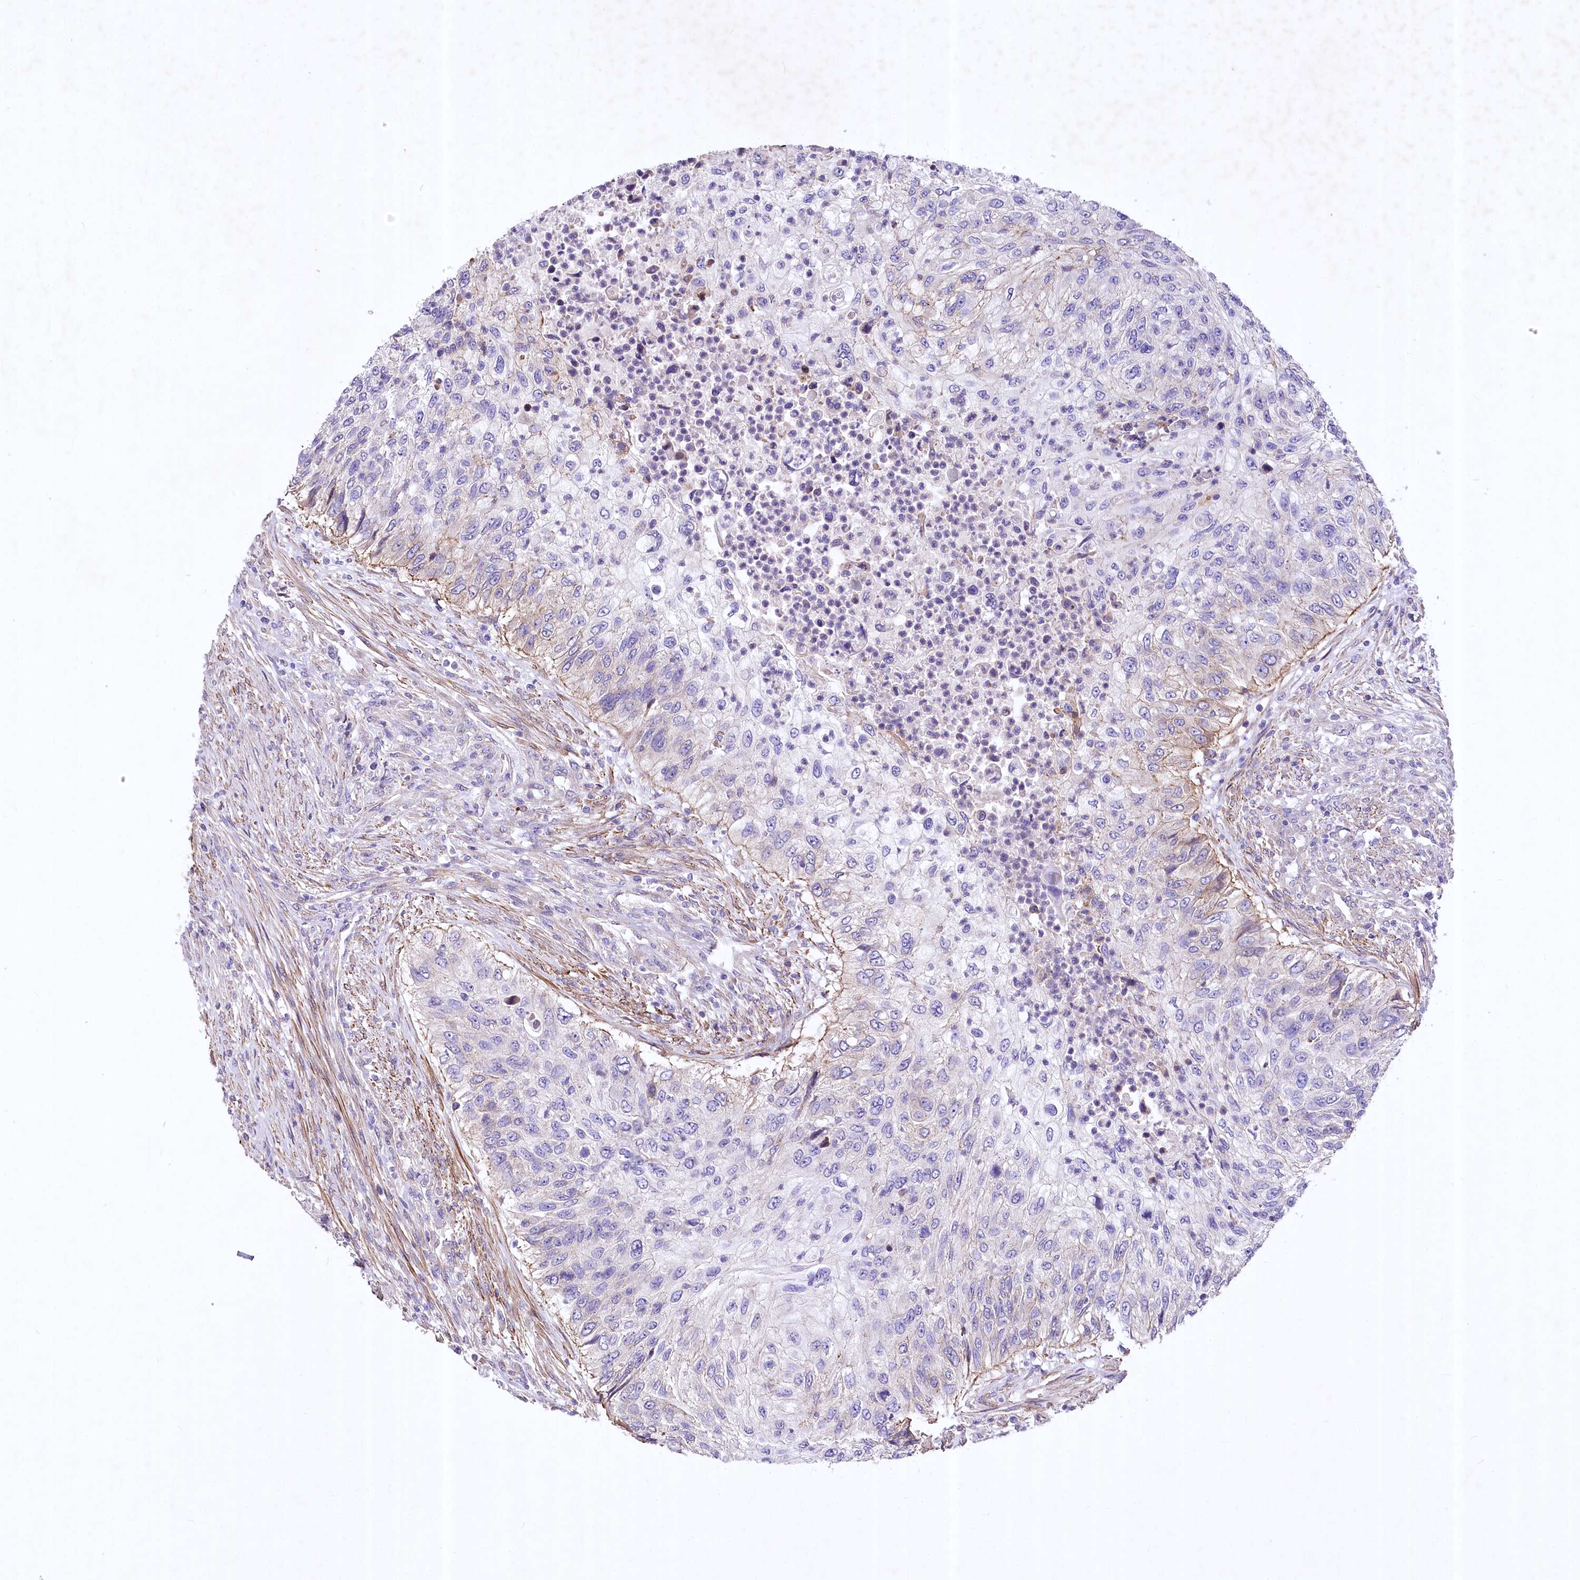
{"staining": {"intensity": "weak", "quantity": "<25%", "location": "cytoplasmic/membranous"}, "tissue": "urothelial cancer", "cell_type": "Tumor cells", "image_type": "cancer", "snomed": [{"axis": "morphology", "description": "Urothelial carcinoma, High grade"}, {"axis": "topography", "description": "Urinary bladder"}], "caption": "Human high-grade urothelial carcinoma stained for a protein using immunohistochemistry (IHC) demonstrates no positivity in tumor cells.", "gene": "RDH16", "patient": {"sex": "female", "age": 60}}